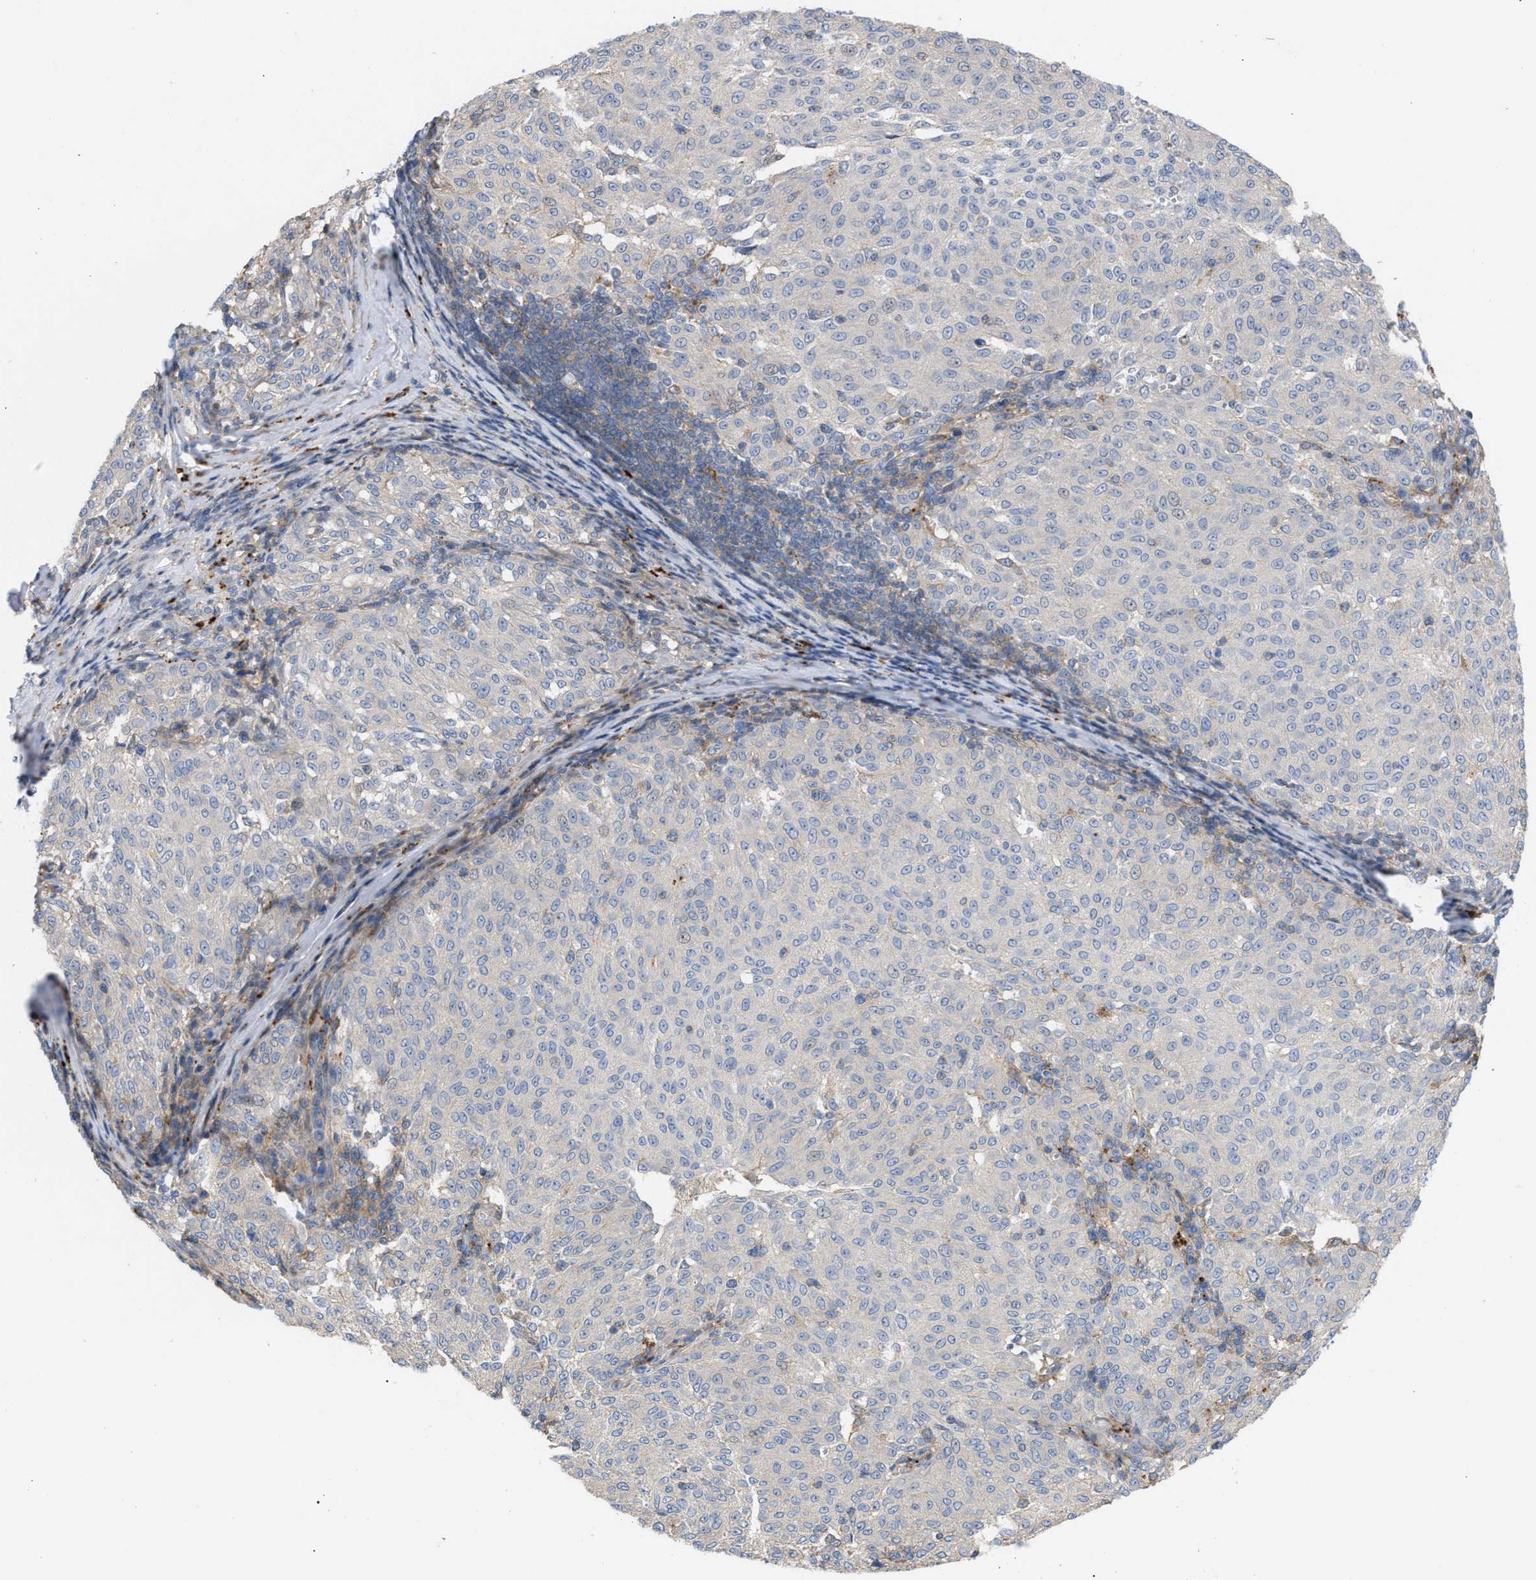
{"staining": {"intensity": "negative", "quantity": "none", "location": "none"}, "tissue": "melanoma", "cell_type": "Tumor cells", "image_type": "cancer", "snomed": [{"axis": "morphology", "description": "Malignant melanoma, NOS"}, {"axis": "topography", "description": "Skin"}], "caption": "Tumor cells show no significant positivity in melanoma. (DAB IHC, high magnification).", "gene": "MBTD1", "patient": {"sex": "female", "age": 72}}